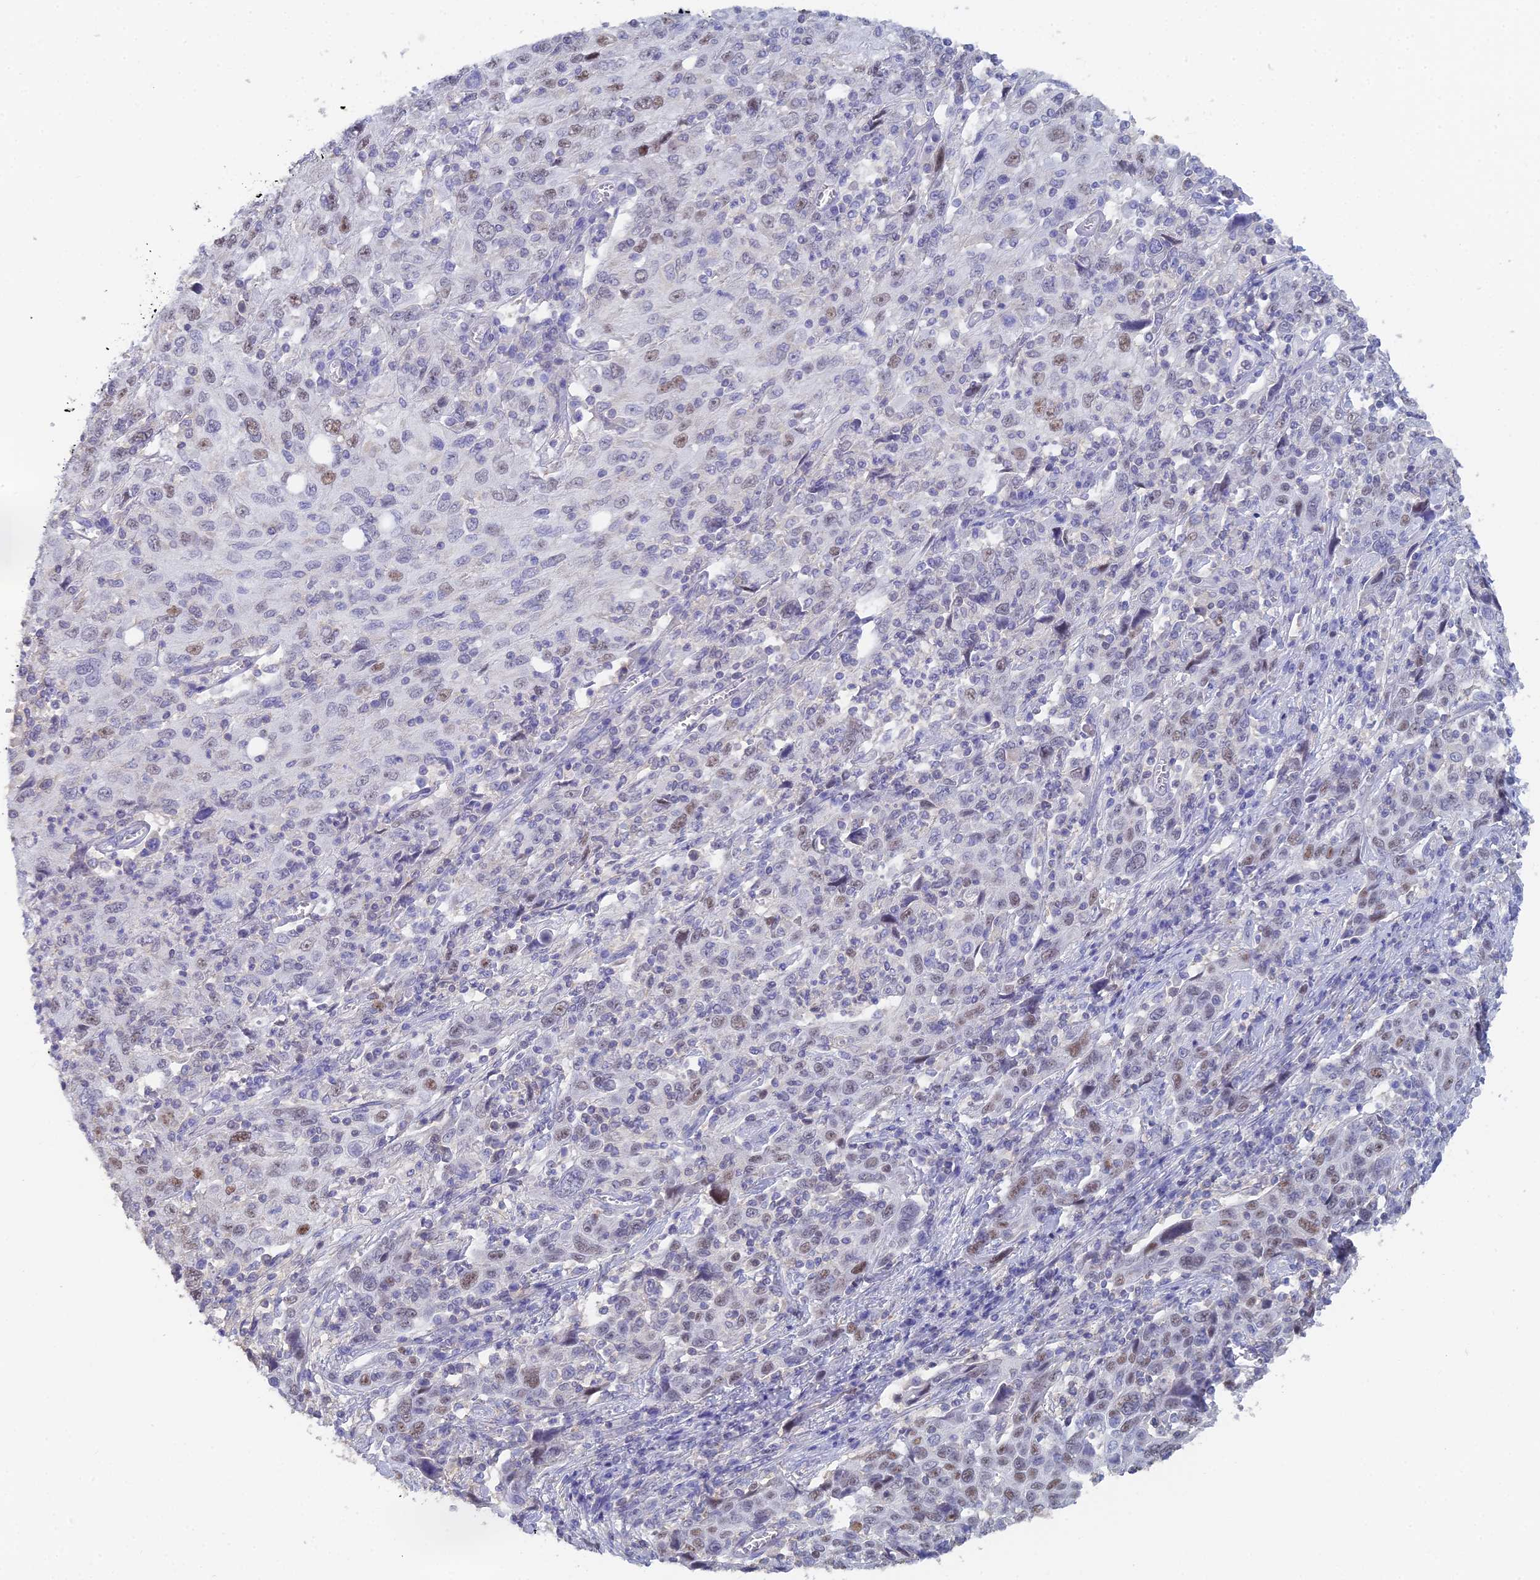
{"staining": {"intensity": "moderate", "quantity": "<25%", "location": "nuclear"}, "tissue": "cervical cancer", "cell_type": "Tumor cells", "image_type": "cancer", "snomed": [{"axis": "morphology", "description": "Squamous cell carcinoma, NOS"}, {"axis": "topography", "description": "Cervix"}], "caption": "Cervical squamous cell carcinoma tissue demonstrates moderate nuclear positivity in approximately <25% of tumor cells, visualized by immunohistochemistry. Using DAB (3,3'-diaminobenzidine) (brown) and hematoxylin (blue) stains, captured at high magnification using brightfield microscopy.", "gene": "MCM2", "patient": {"sex": "female", "age": 46}}